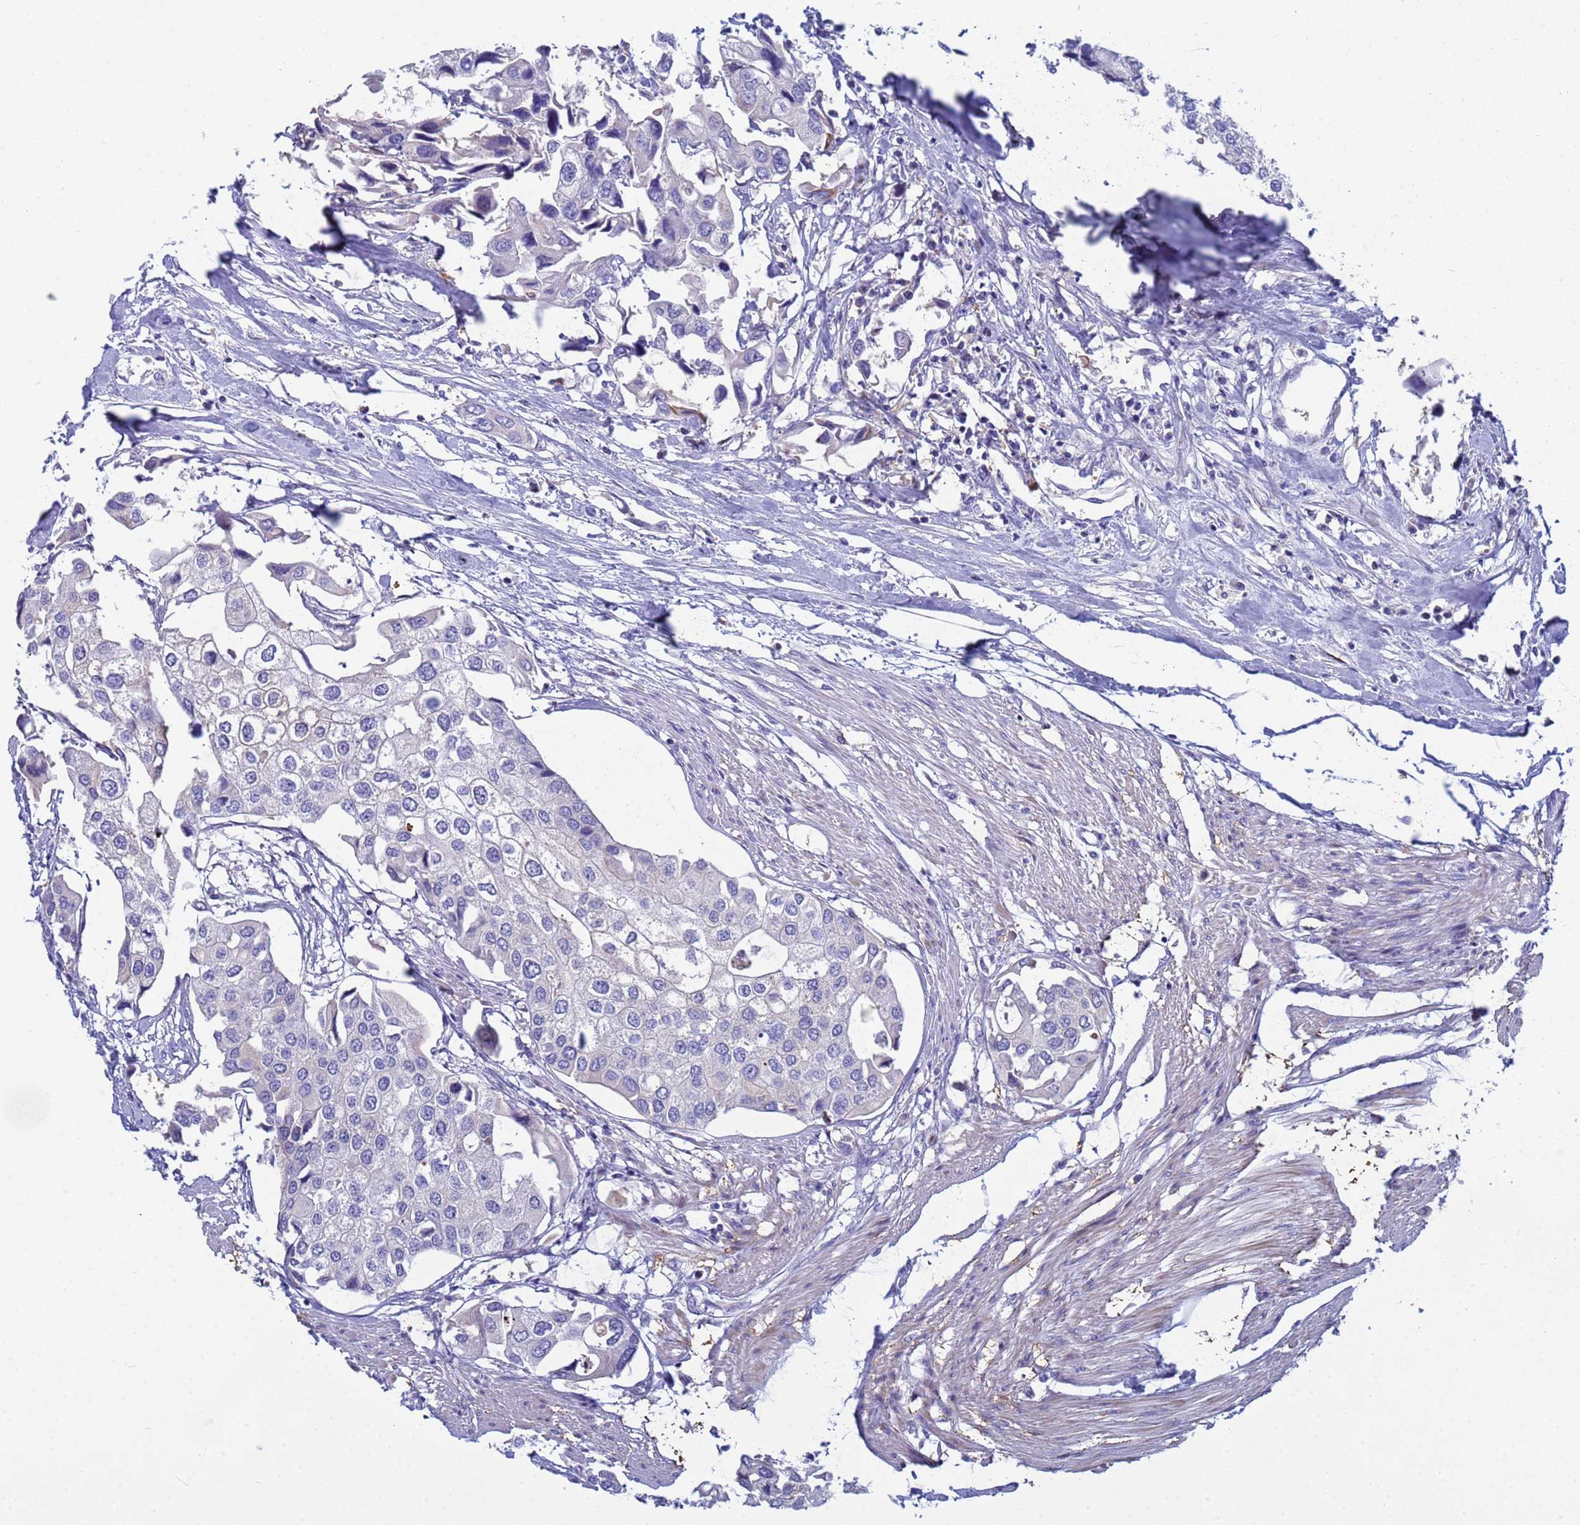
{"staining": {"intensity": "negative", "quantity": "none", "location": "none"}, "tissue": "urothelial cancer", "cell_type": "Tumor cells", "image_type": "cancer", "snomed": [{"axis": "morphology", "description": "Urothelial carcinoma, High grade"}, {"axis": "topography", "description": "Urinary bladder"}], "caption": "Immunohistochemistry photomicrograph of neoplastic tissue: human urothelial carcinoma (high-grade) stained with DAB (3,3'-diaminobenzidine) displays no significant protein staining in tumor cells. (DAB IHC with hematoxylin counter stain).", "gene": "PPP6R1", "patient": {"sex": "male", "age": 64}}